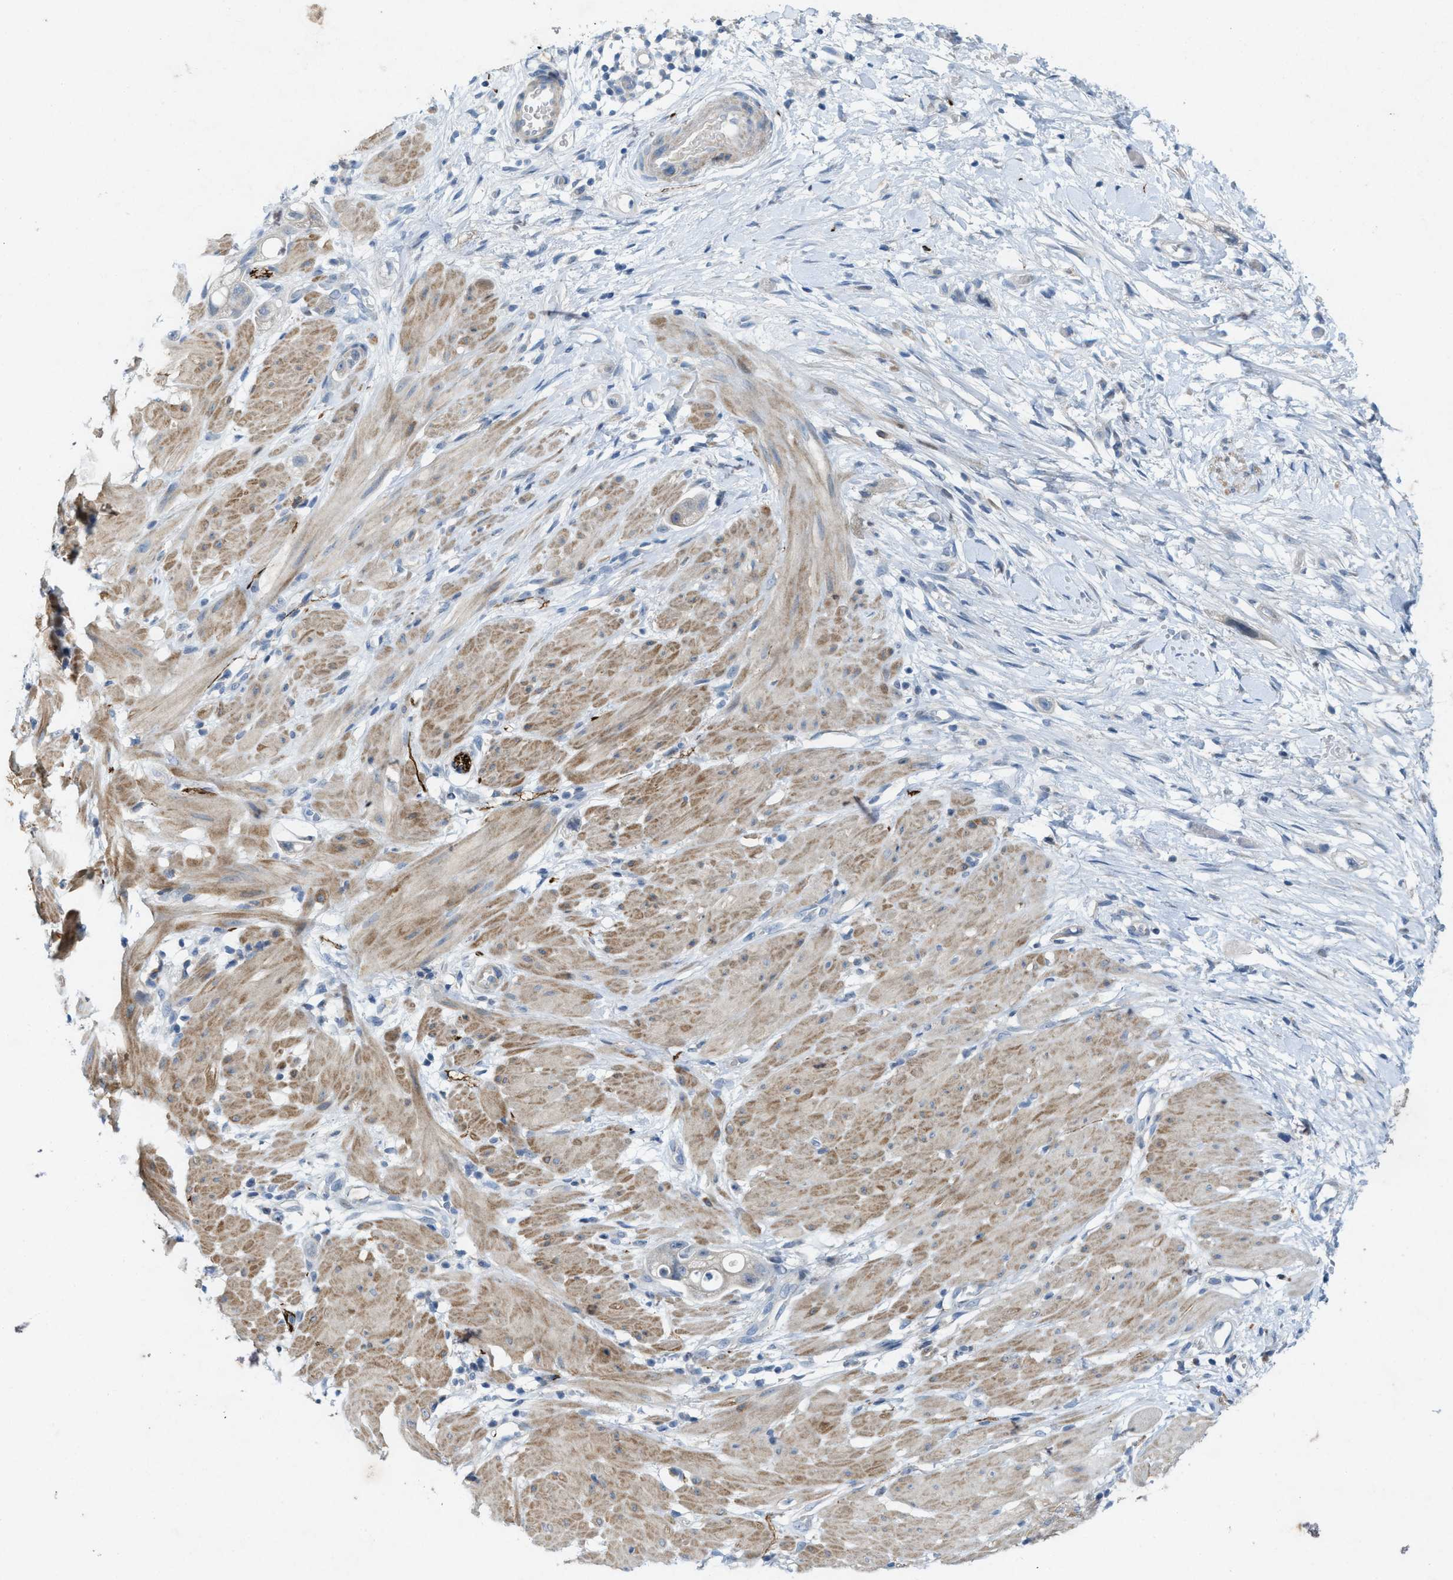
{"staining": {"intensity": "weak", "quantity": "<25%", "location": "cytoplasmic/membranous"}, "tissue": "stomach cancer", "cell_type": "Tumor cells", "image_type": "cancer", "snomed": [{"axis": "morphology", "description": "Adenocarcinoma, NOS"}, {"axis": "topography", "description": "Stomach"}, {"axis": "topography", "description": "Stomach, lower"}], "caption": "Immunohistochemical staining of human stomach cancer (adenocarcinoma) displays no significant positivity in tumor cells.", "gene": "URGCP", "patient": {"sex": "female", "age": 48}}